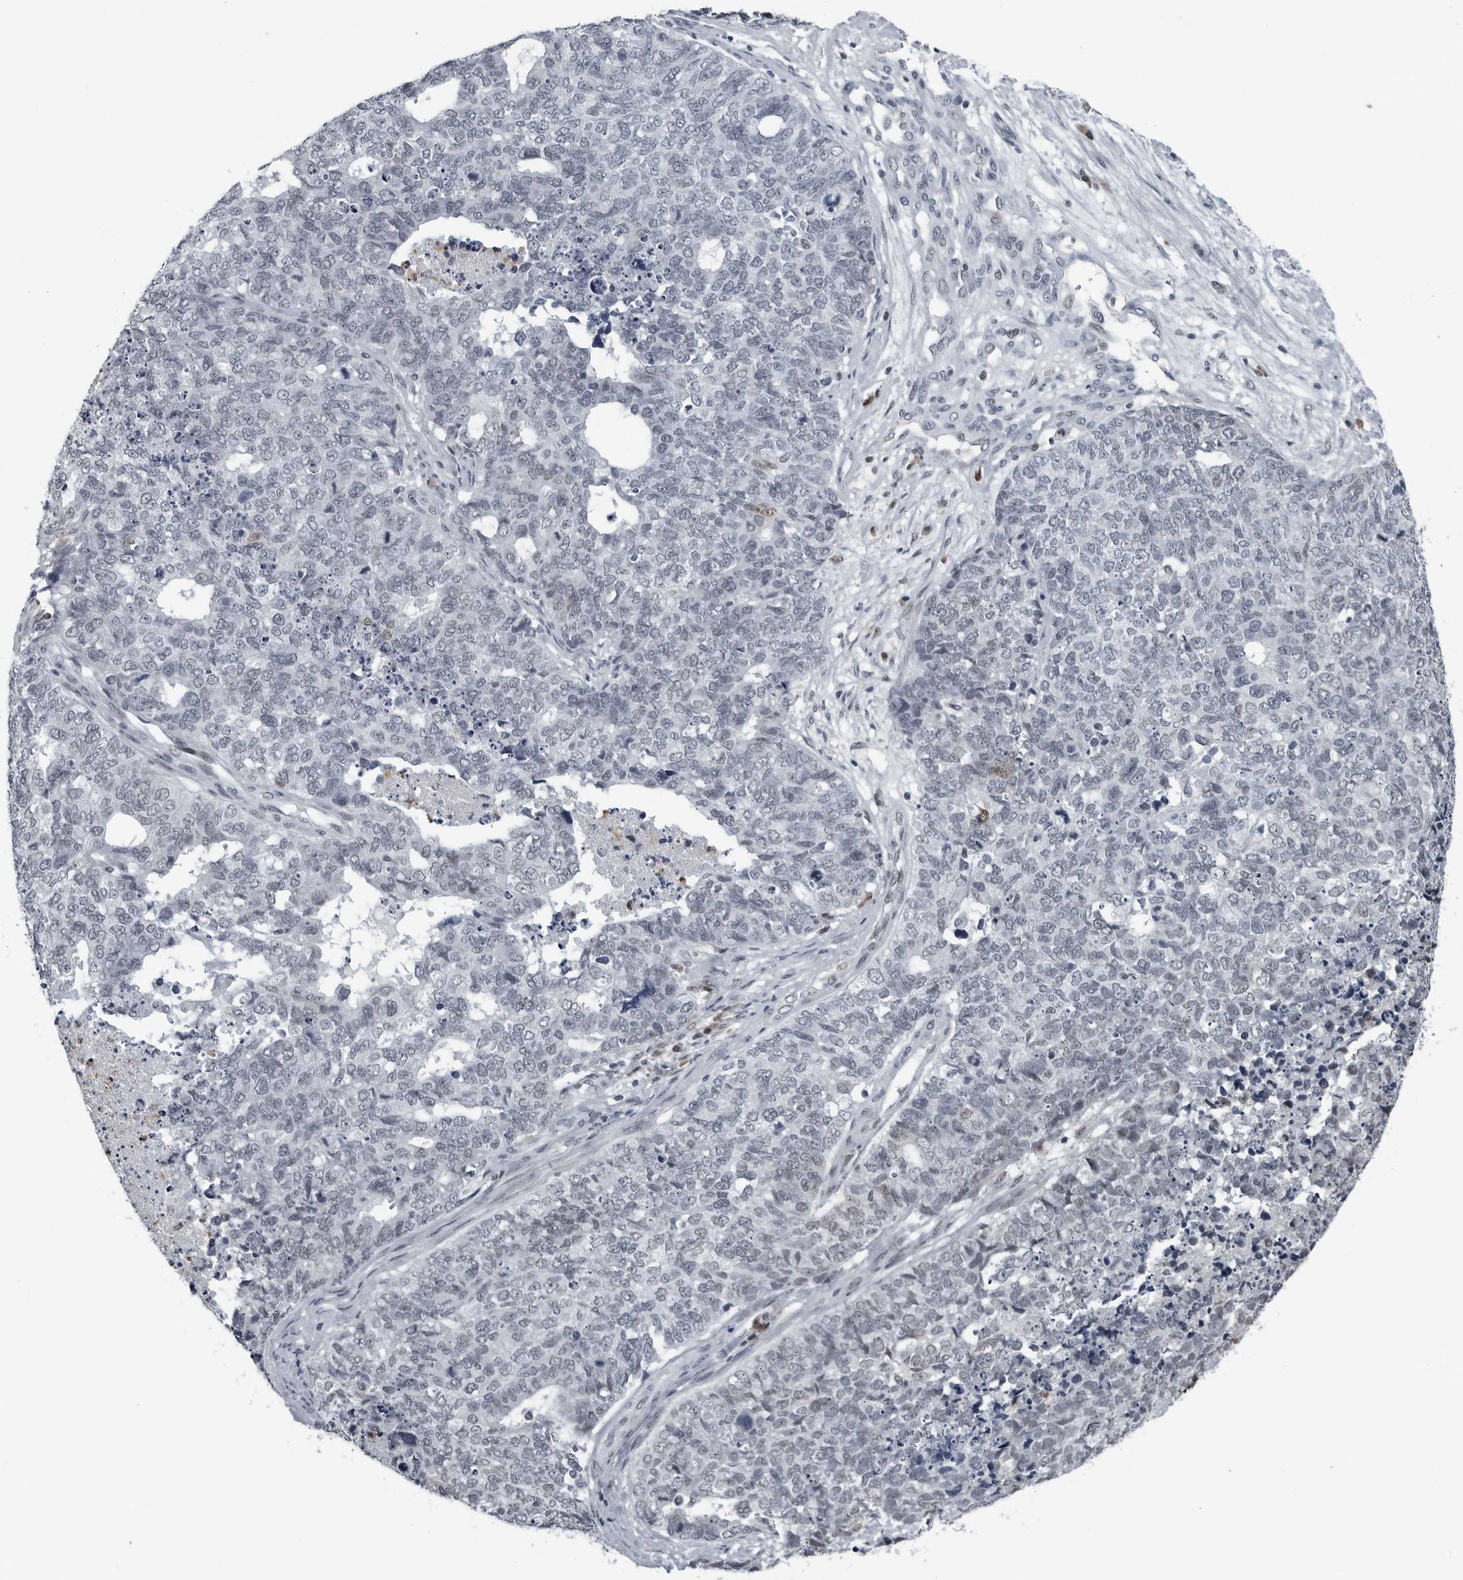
{"staining": {"intensity": "negative", "quantity": "none", "location": "none"}, "tissue": "cervical cancer", "cell_type": "Tumor cells", "image_type": "cancer", "snomed": [{"axis": "morphology", "description": "Squamous cell carcinoma, NOS"}, {"axis": "topography", "description": "Cervix"}], "caption": "High magnification brightfield microscopy of cervical cancer stained with DAB (brown) and counterstained with hematoxylin (blue): tumor cells show no significant staining.", "gene": "AKR1A1", "patient": {"sex": "female", "age": 63}}